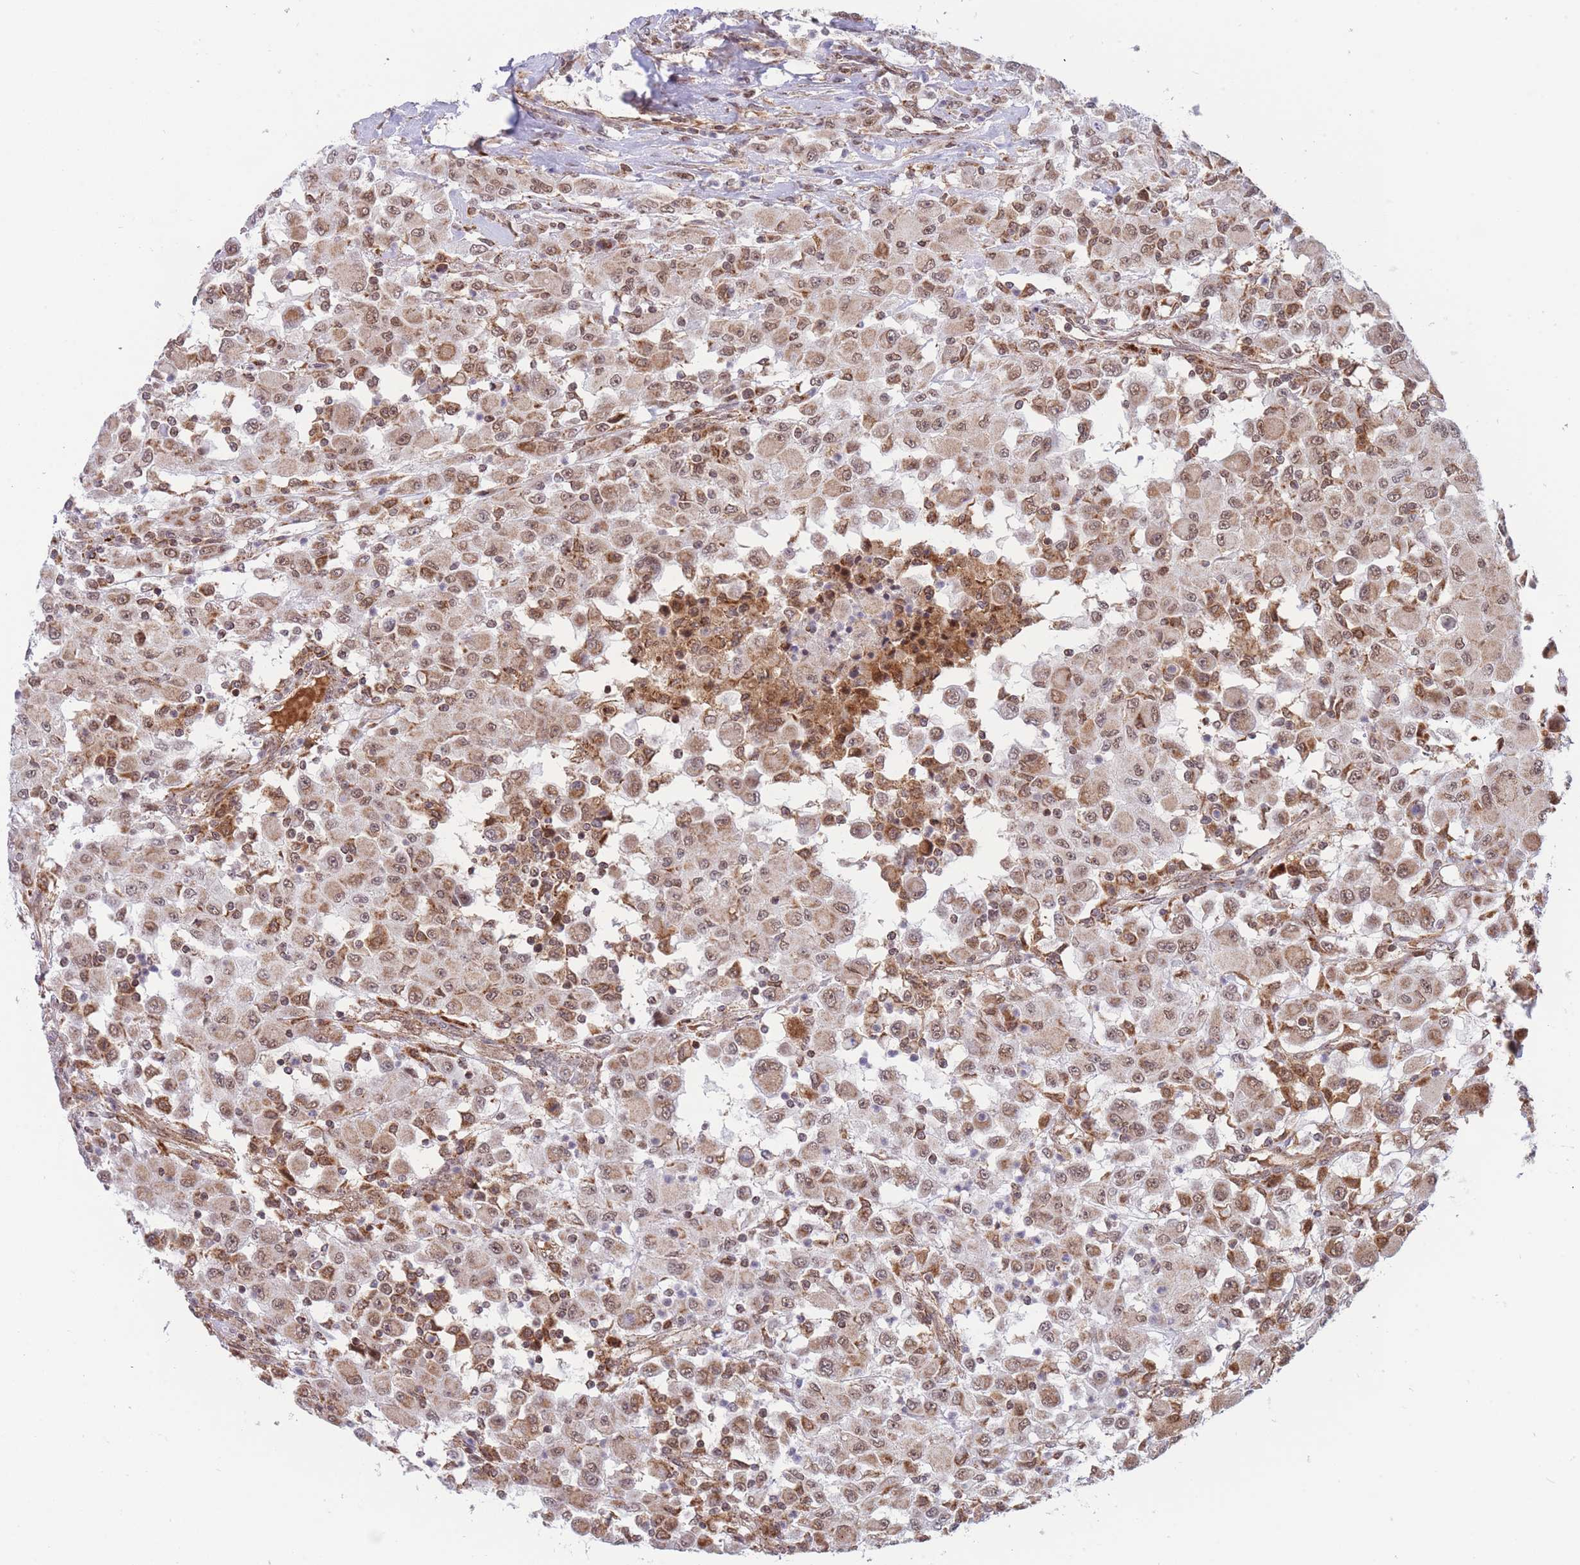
{"staining": {"intensity": "moderate", "quantity": ">75%", "location": "nuclear"}, "tissue": "renal cancer", "cell_type": "Tumor cells", "image_type": "cancer", "snomed": [{"axis": "morphology", "description": "Adenocarcinoma, NOS"}, {"axis": "topography", "description": "Kidney"}], "caption": "Immunohistochemical staining of human adenocarcinoma (renal) exhibits medium levels of moderate nuclear expression in approximately >75% of tumor cells.", "gene": "BOD1L1", "patient": {"sex": "female", "age": 67}}